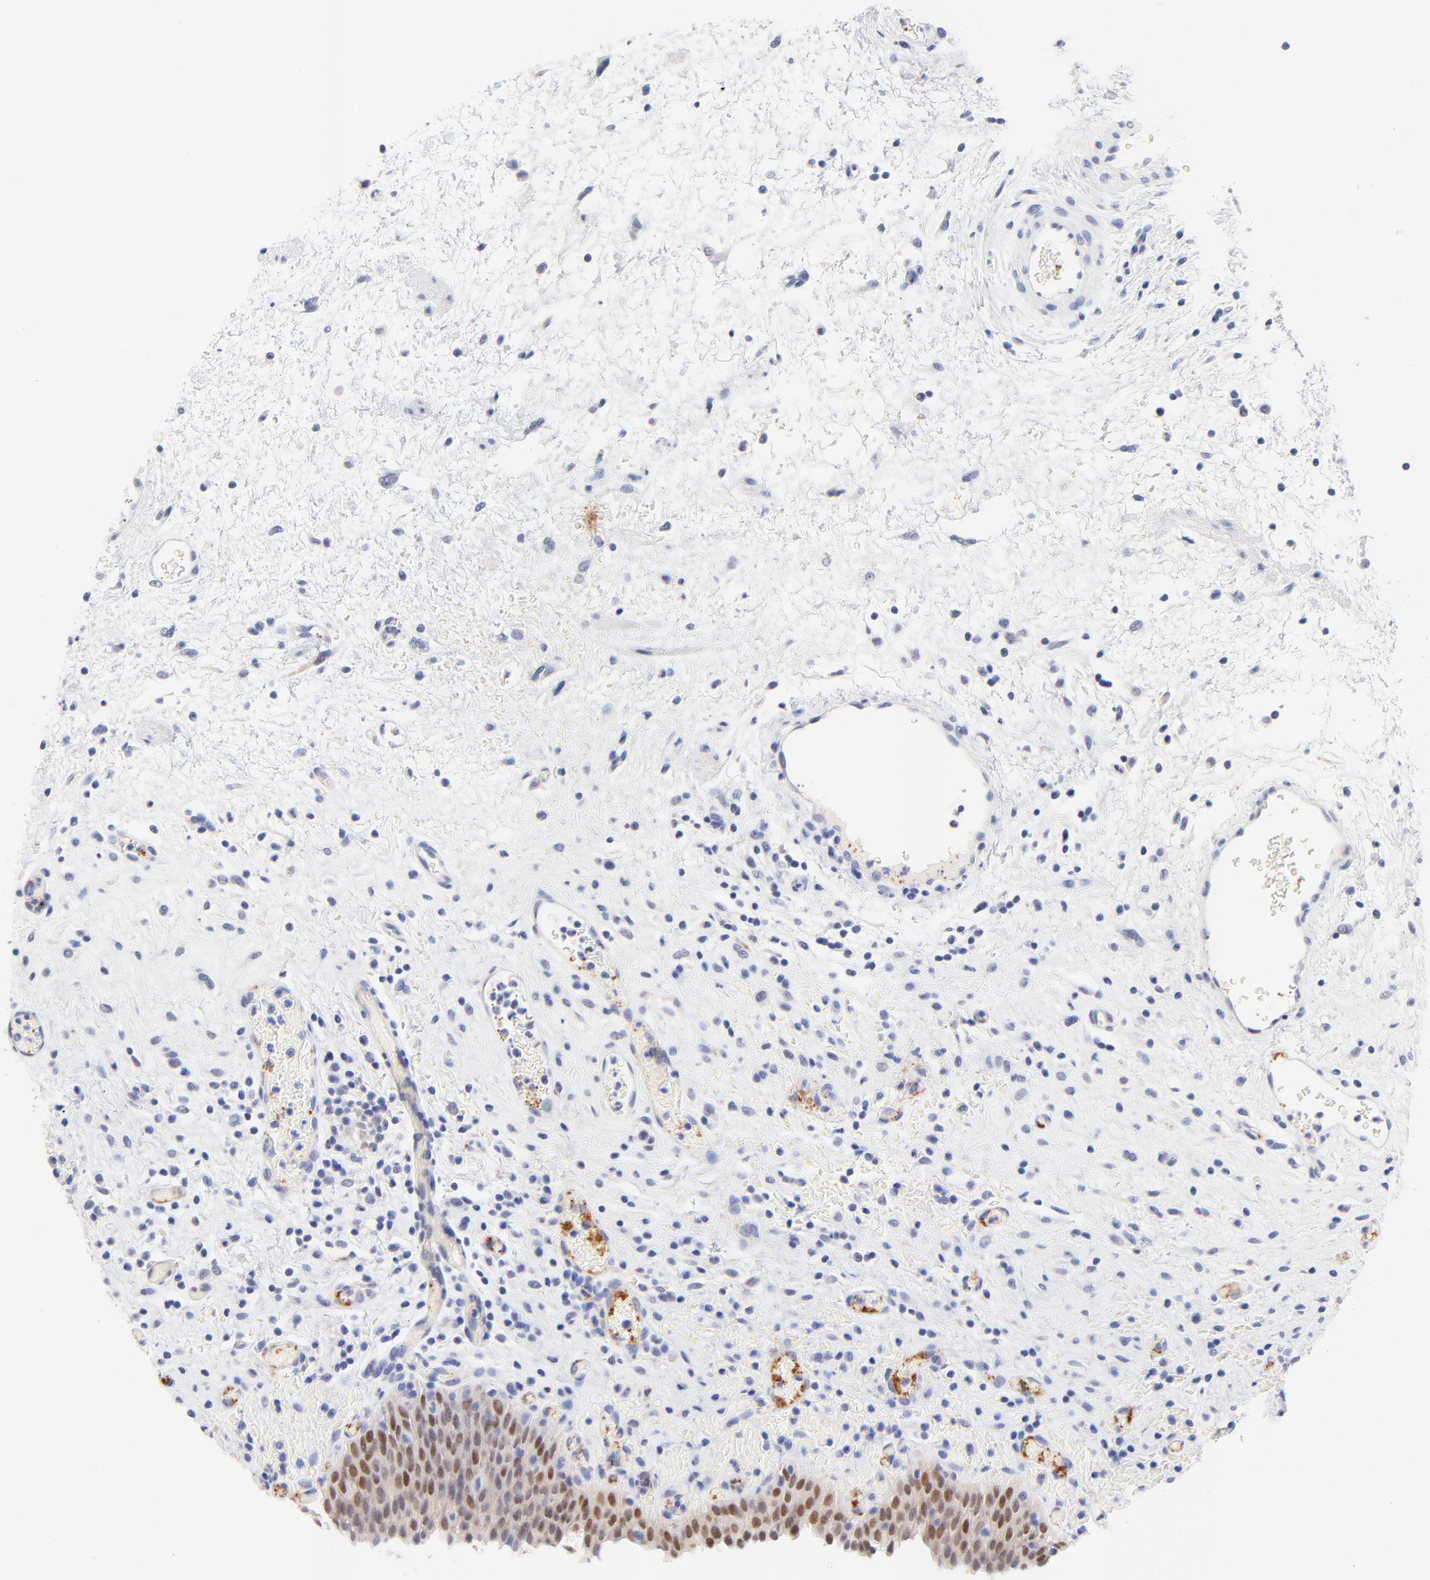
{"staining": {"intensity": "weak", "quantity": ">75%", "location": "cytoplasmic/membranous,nuclear"}, "tissue": "urinary bladder", "cell_type": "Urothelial cells", "image_type": "normal", "snomed": [{"axis": "morphology", "description": "Normal tissue, NOS"}, {"axis": "topography", "description": "Urinary bladder"}], "caption": "The image shows a brown stain indicating the presence of a protein in the cytoplasmic/membranous,nuclear of urothelial cells in urinary bladder. The protein is shown in brown color, while the nuclei are stained blue.", "gene": "FAM117B", "patient": {"sex": "male", "age": 51}}